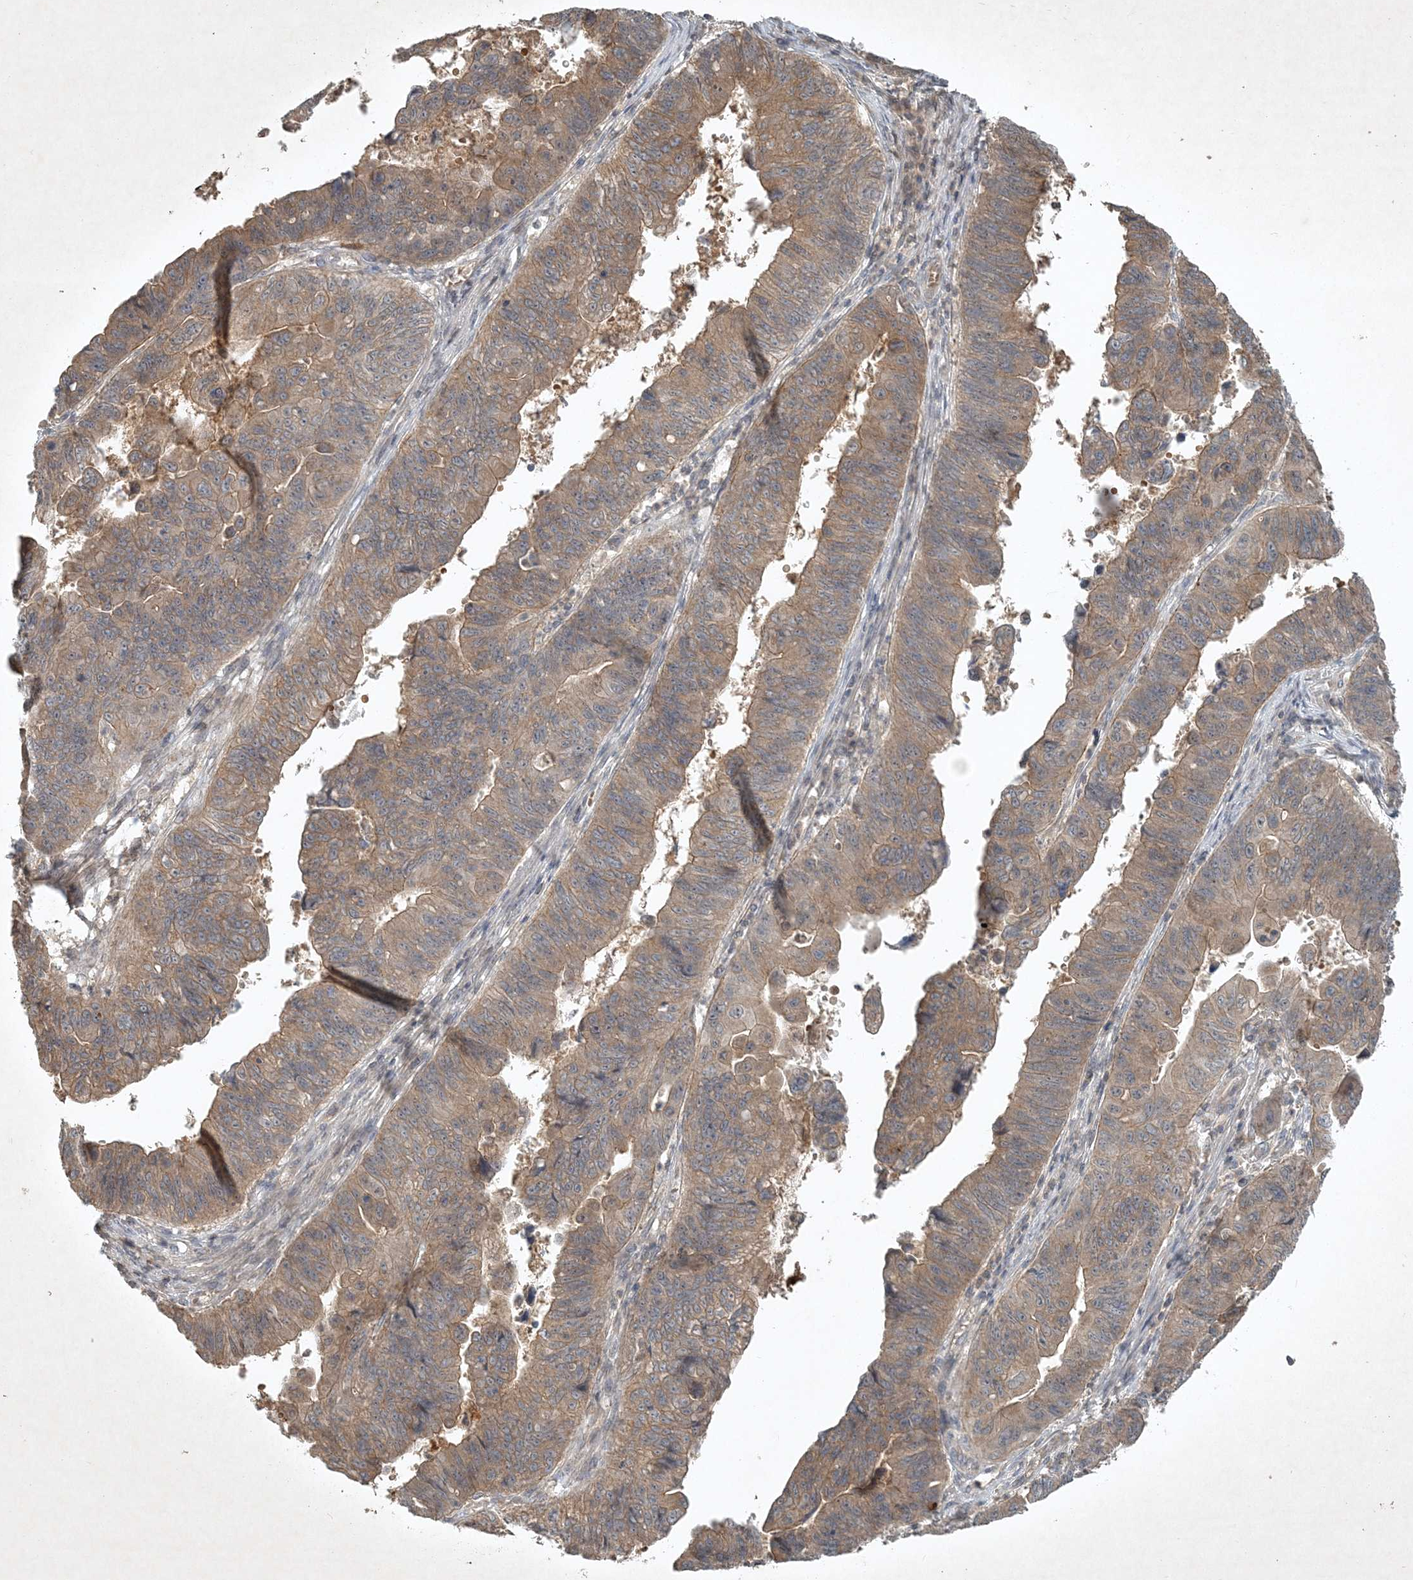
{"staining": {"intensity": "moderate", "quantity": ">75%", "location": "cytoplasmic/membranous"}, "tissue": "stomach cancer", "cell_type": "Tumor cells", "image_type": "cancer", "snomed": [{"axis": "morphology", "description": "Adenocarcinoma, NOS"}, {"axis": "topography", "description": "Stomach"}], "caption": "Protein expression analysis of adenocarcinoma (stomach) demonstrates moderate cytoplasmic/membranous expression in approximately >75% of tumor cells.", "gene": "TNFAIP6", "patient": {"sex": "male", "age": 59}}